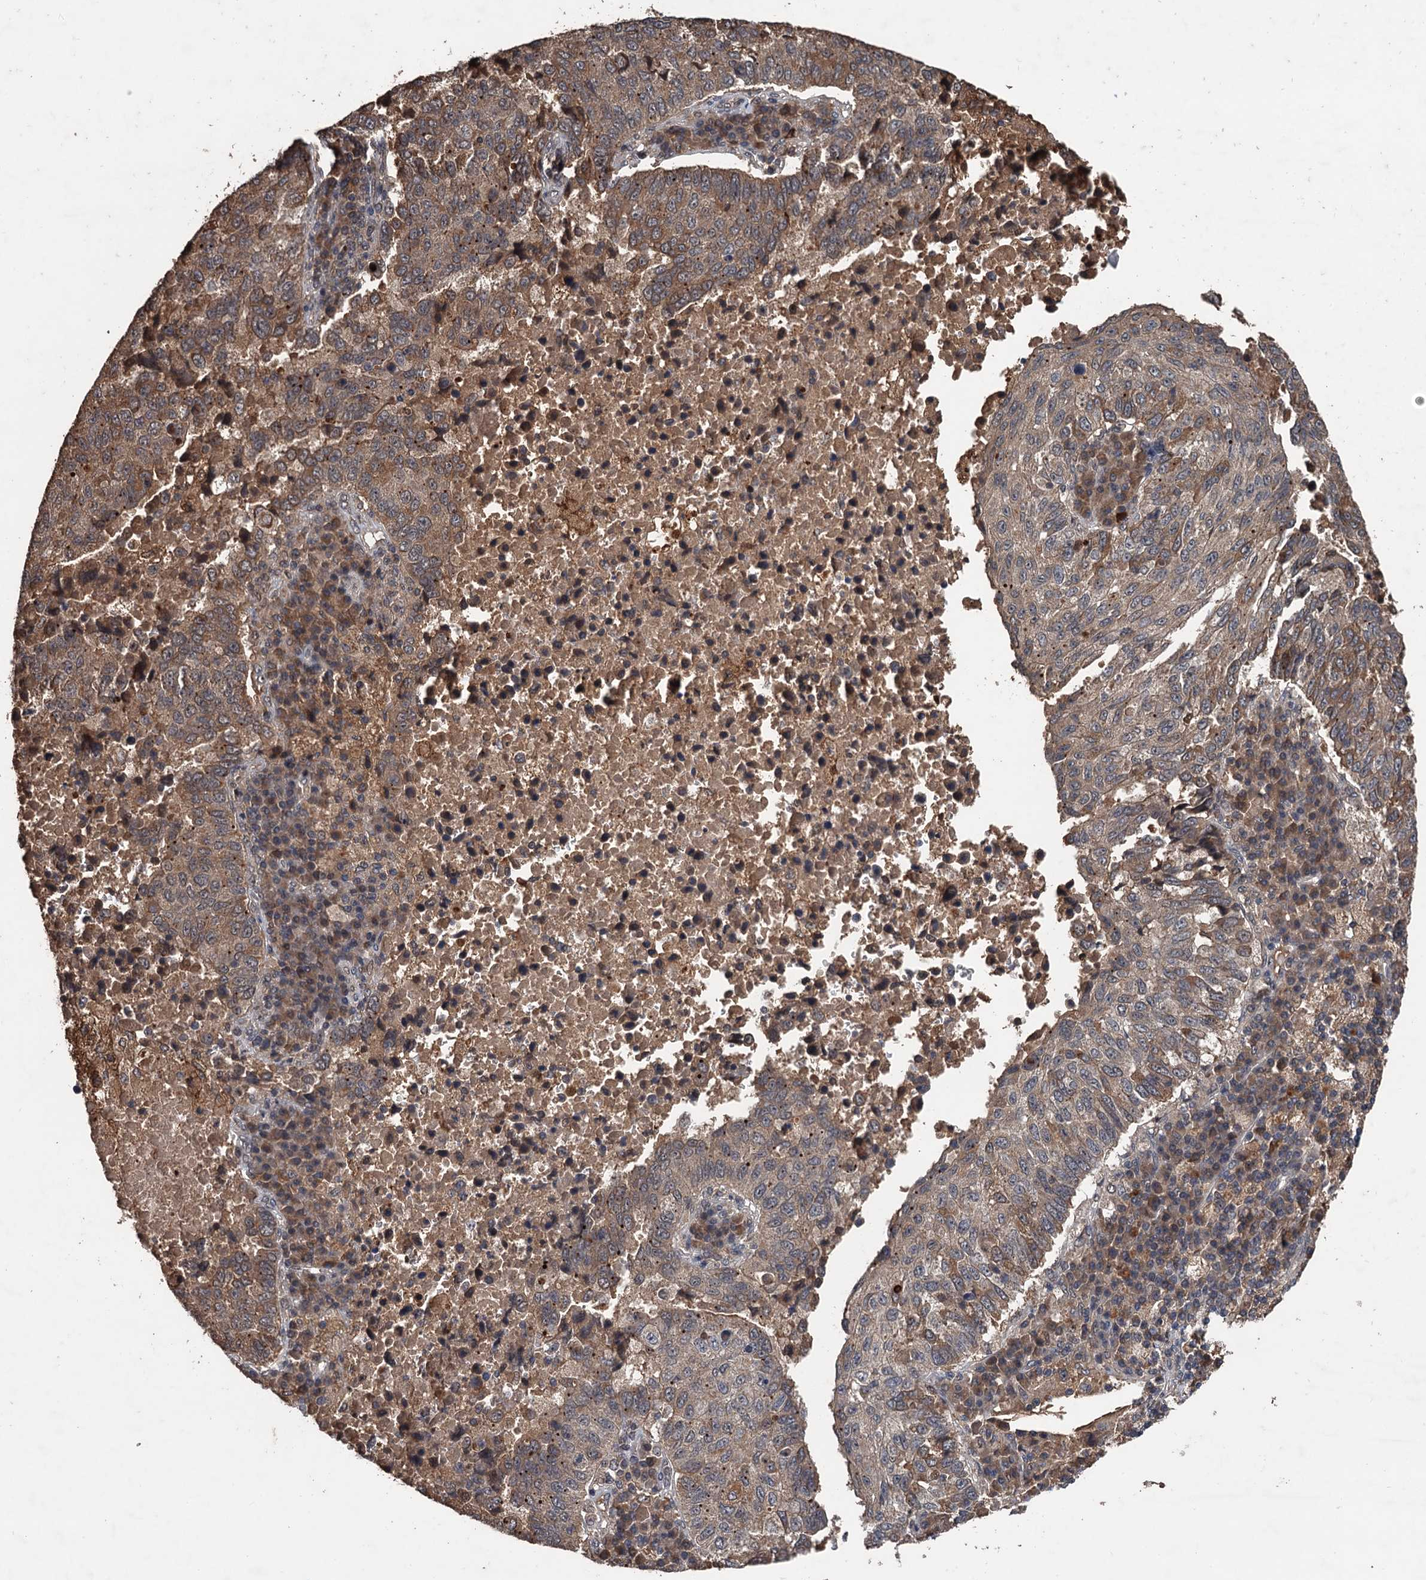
{"staining": {"intensity": "moderate", "quantity": "25%-75%", "location": "cytoplasmic/membranous"}, "tissue": "lung cancer", "cell_type": "Tumor cells", "image_type": "cancer", "snomed": [{"axis": "morphology", "description": "Squamous cell carcinoma, NOS"}, {"axis": "topography", "description": "Lung"}], "caption": "Lung squamous cell carcinoma stained for a protein (brown) reveals moderate cytoplasmic/membranous positive expression in about 25%-75% of tumor cells.", "gene": "ZNF438", "patient": {"sex": "male", "age": 73}}